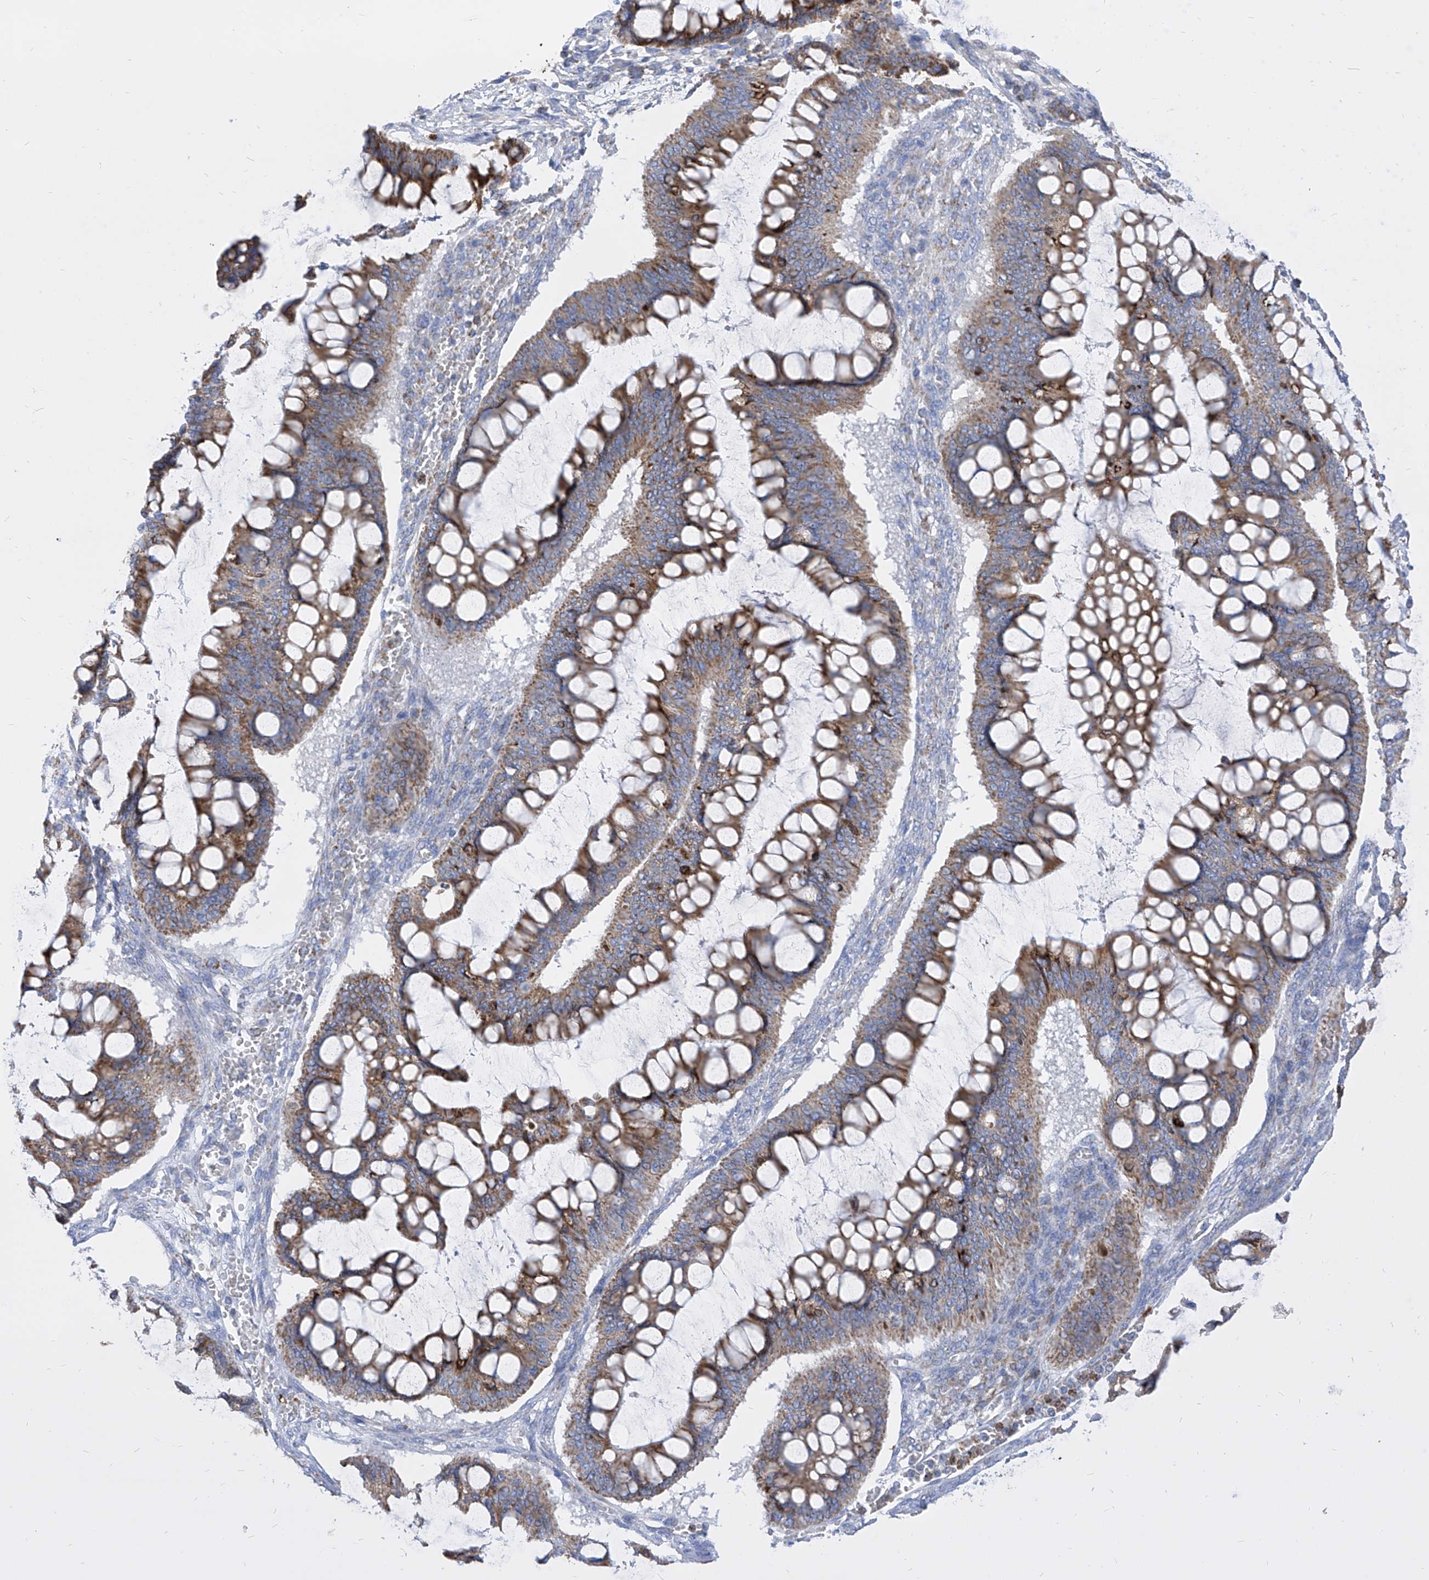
{"staining": {"intensity": "moderate", "quantity": ">75%", "location": "cytoplasmic/membranous"}, "tissue": "ovarian cancer", "cell_type": "Tumor cells", "image_type": "cancer", "snomed": [{"axis": "morphology", "description": "Cystadenocarcinoma, mucinous, NOS"}, {"axis": "topography", "description": "Ovary"}], "caption": "DAB immunohistochemical staining of ovarian cancer shows moderate cytoplasmic/membranous protein staining in approximately >75% of tumor cells. Nuclei are stained in blue.", "gene": "COQ3", "patient": {"sex": "female", "age": 73}}